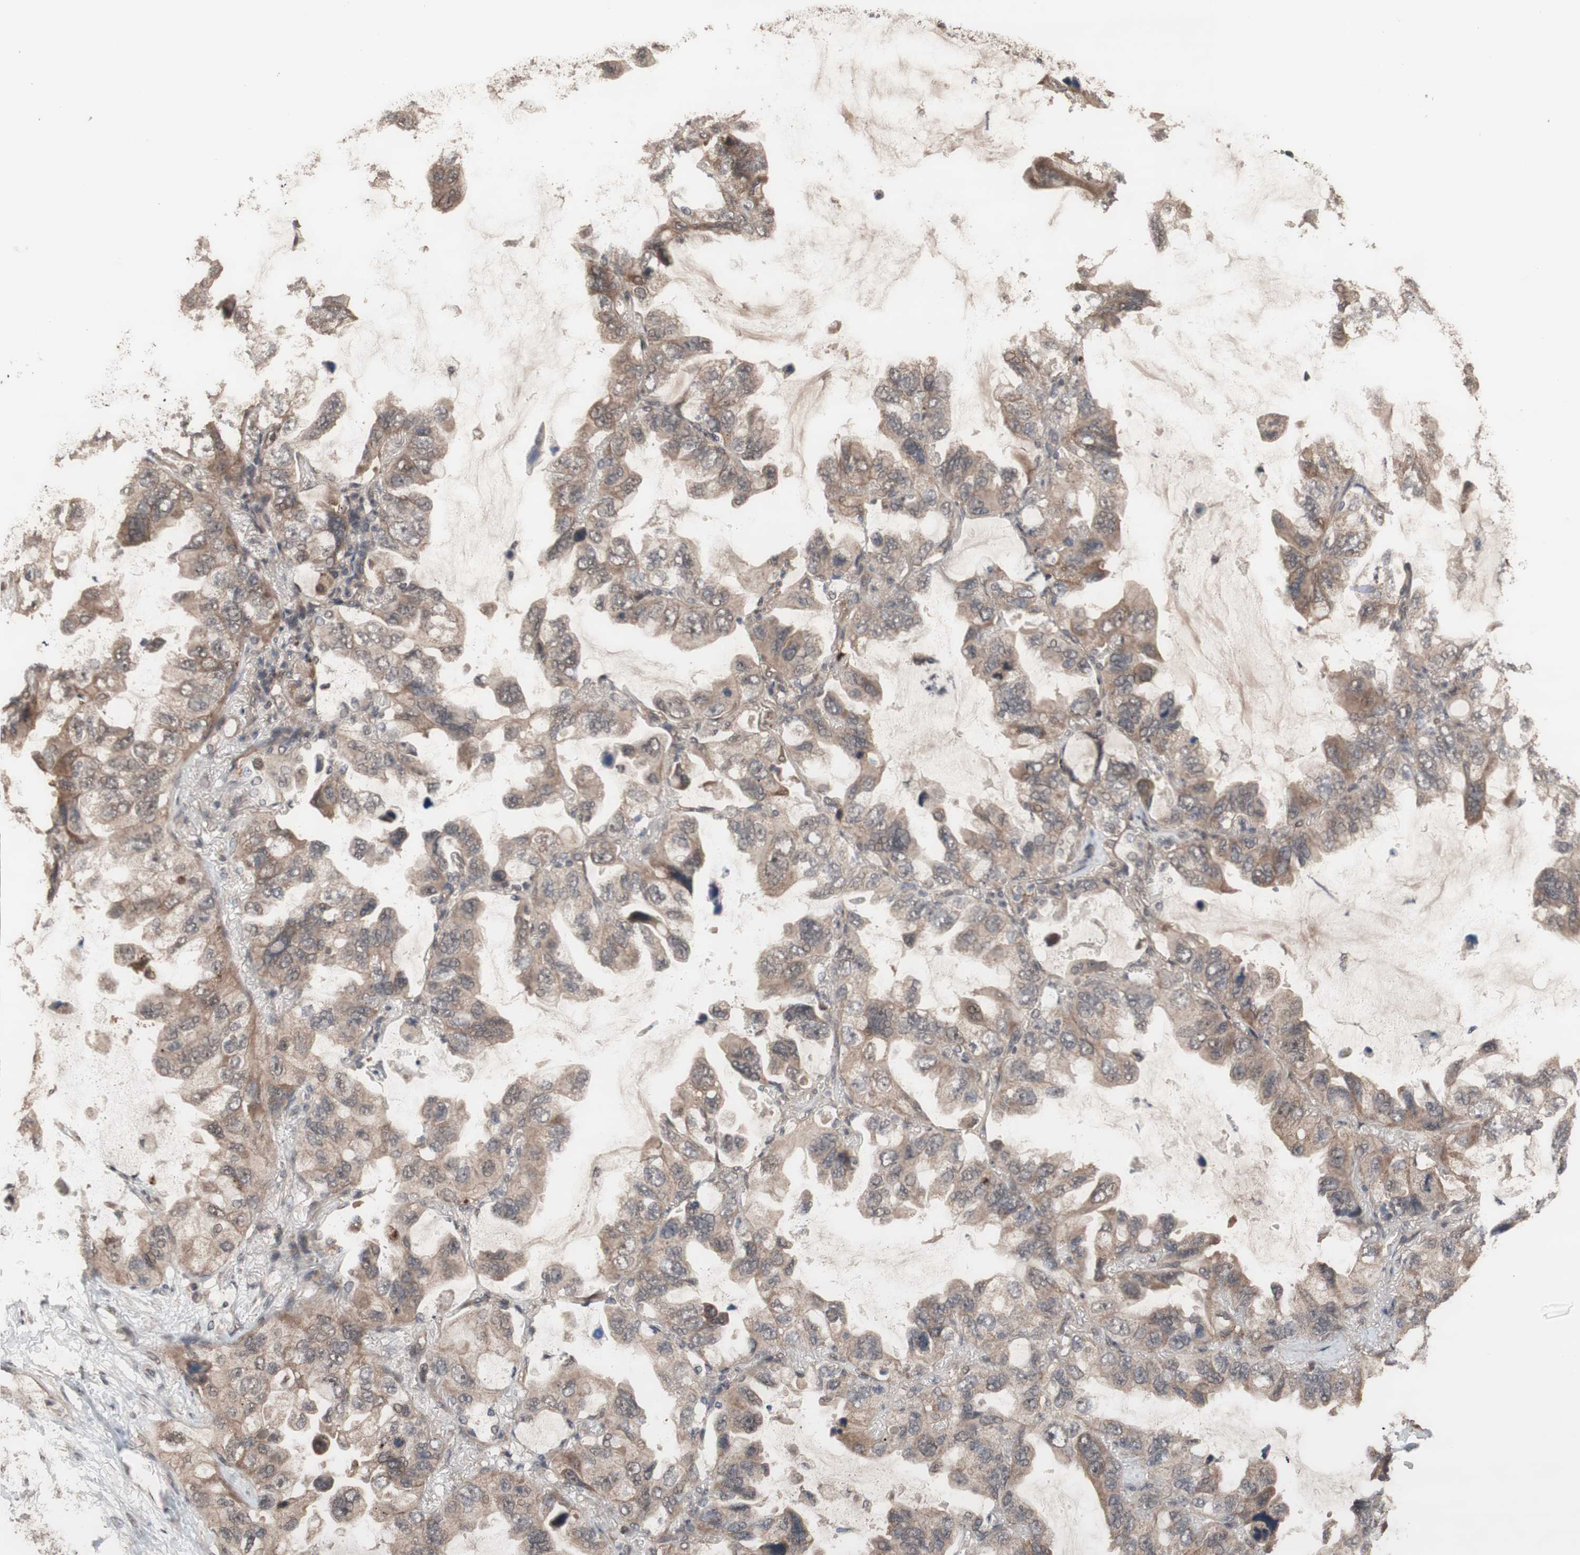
{"staining": {"intensity": "moderate", "quantity": ">75%", "location": "cytoplasmic/membranous"}, "tissue": "lung cancer", "cell_type": "Tumor cells", "image_type": "cancer", "snomed": [{"axis": "morphology", "description": "Squamous cell carcinoma, NOS"}, {"axis": "topography", "description": "Lung"}], "caption": "Immunohistochemical staining of lung squamous cell carcinoma displays medium levels of moderate cytoplasmic/membranous protein expression in about >75% of tumor cells.", "gene": "KANSL1", "patient": {"sex": "female", "age": 73}}